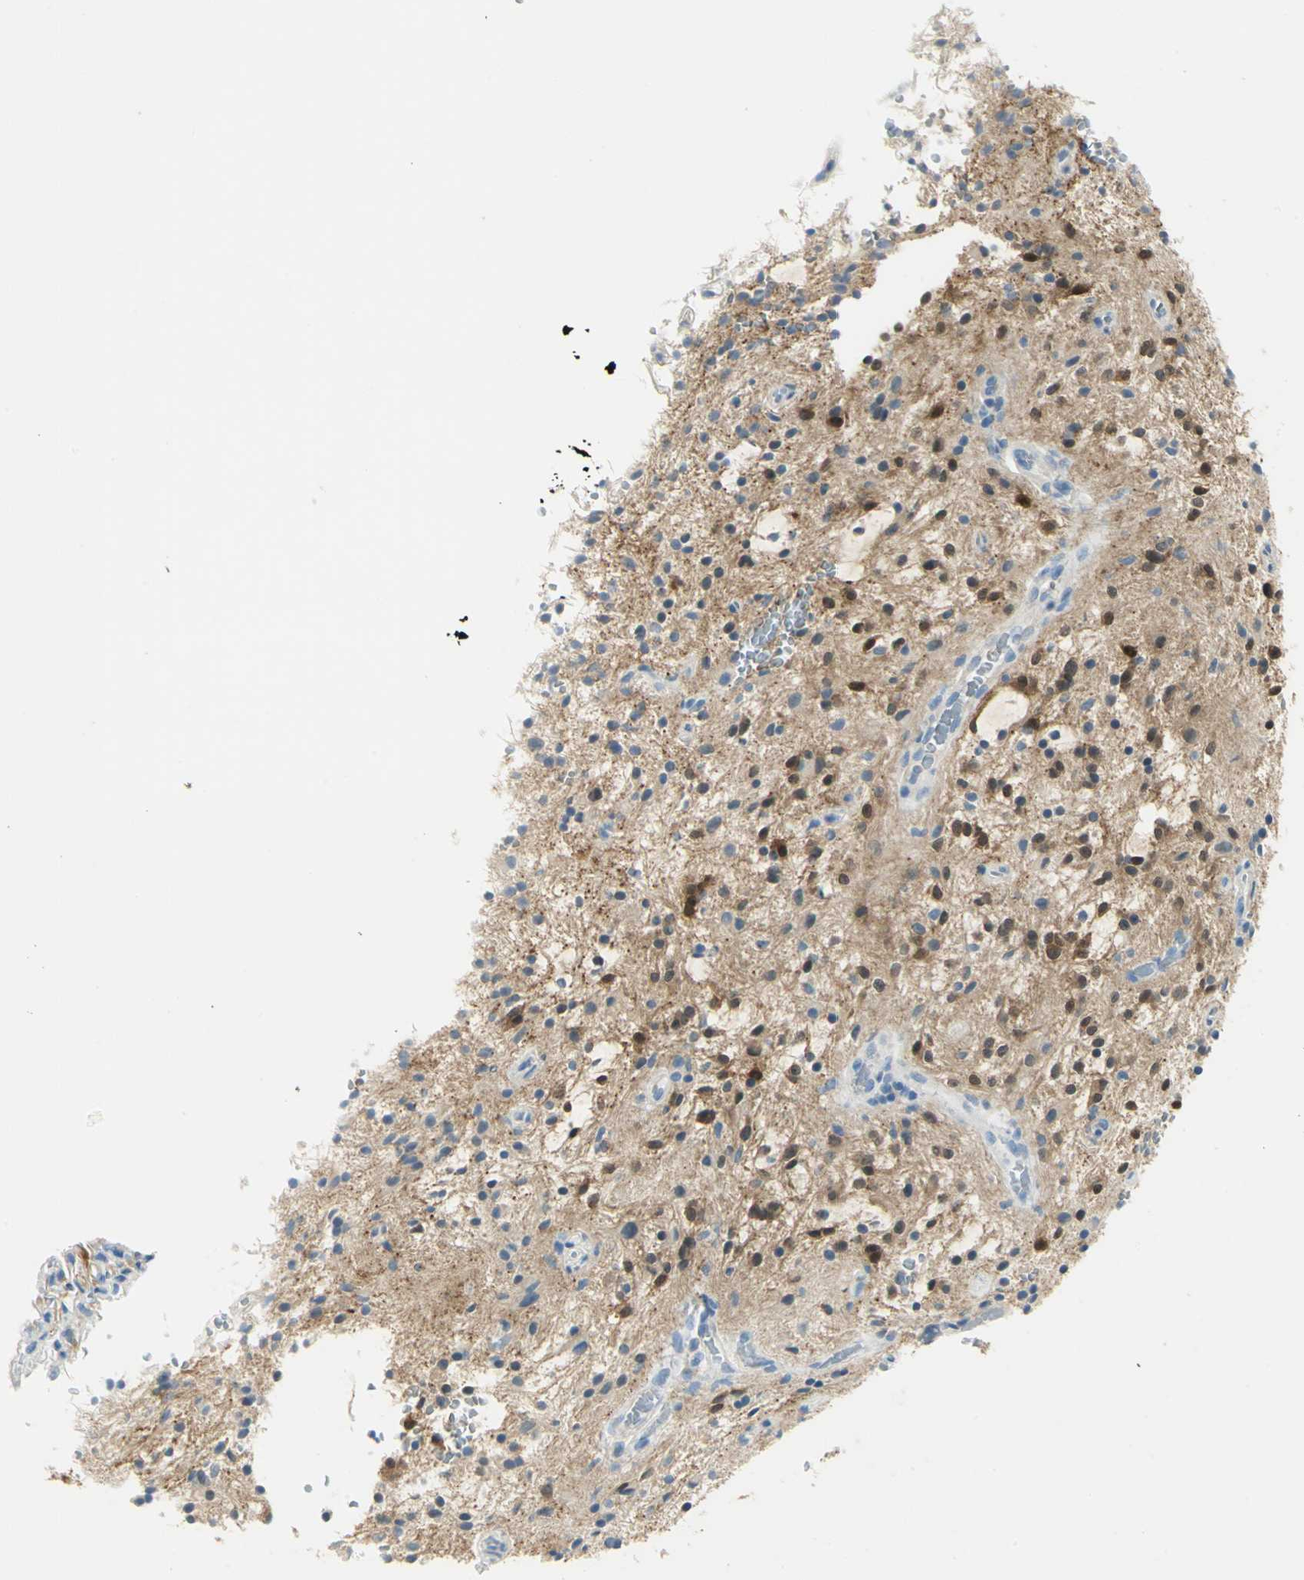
{"staining": {"intensity": "strong", "quantity": ">75%", "location": "cytoplasmic/membranous,nuclear"}, "tissue": "glioma", "cell_type": "Tumor cells", "image_type": "cancer", "snomed": [{"axis": "morphology", "description": "Glioma, malignant, NOS"}, {"axis": "topography", "description": "Cerebellum"}], "caption": "Human glioma stained with a brown dye displays strong cytoplasmic/membranous and nuclear positive positivity in about >75% of tumor cells.", "gene": "UCHL1", "patient": {"sex": "female", "age": 10}}